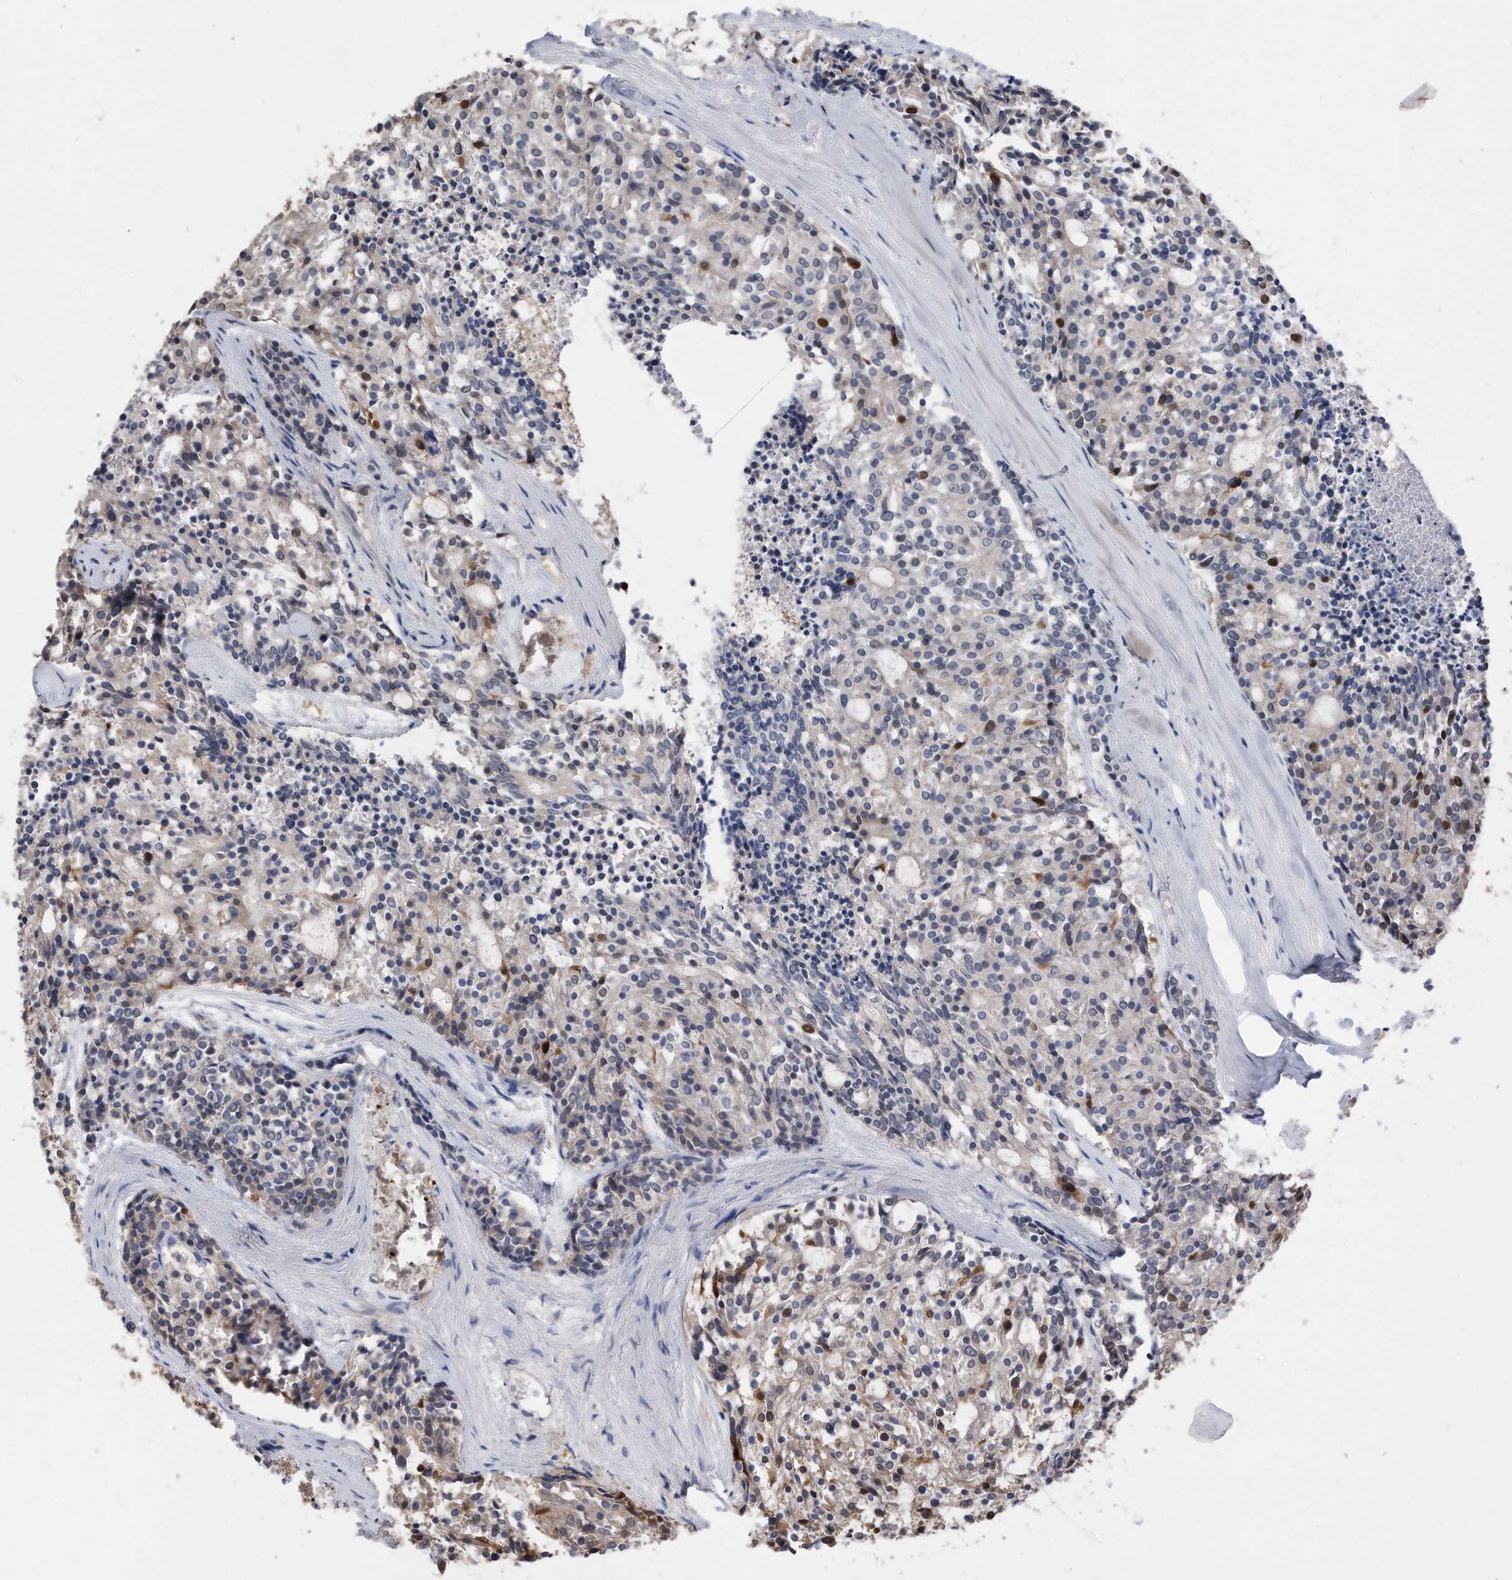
{"staining": {"intensity": "moderate", "quantity": "<25%", "location": "nuclear"}, "tissue": "carcinoid", "cell_type": "Tumor cells", "image_type": "cancer", "snomed": [{"axis": "morphology", "description": "Carcinoid, malignant, NOS"}, {"axis": "topography", "description": "Pancreas"}], "caption": "Brown immunohistochemical staining in carcinoid reveals moderate nuclear staining in approximately <25% of tumor cells. The staining is performed using DAB (3,3'-diaminobenzidine) brown chromogen to label protein expression. The nuclei are counter-stained blue using hematoxylin.", "gene": "PCNA", "patient": {"sex": "female", "age": 54}}